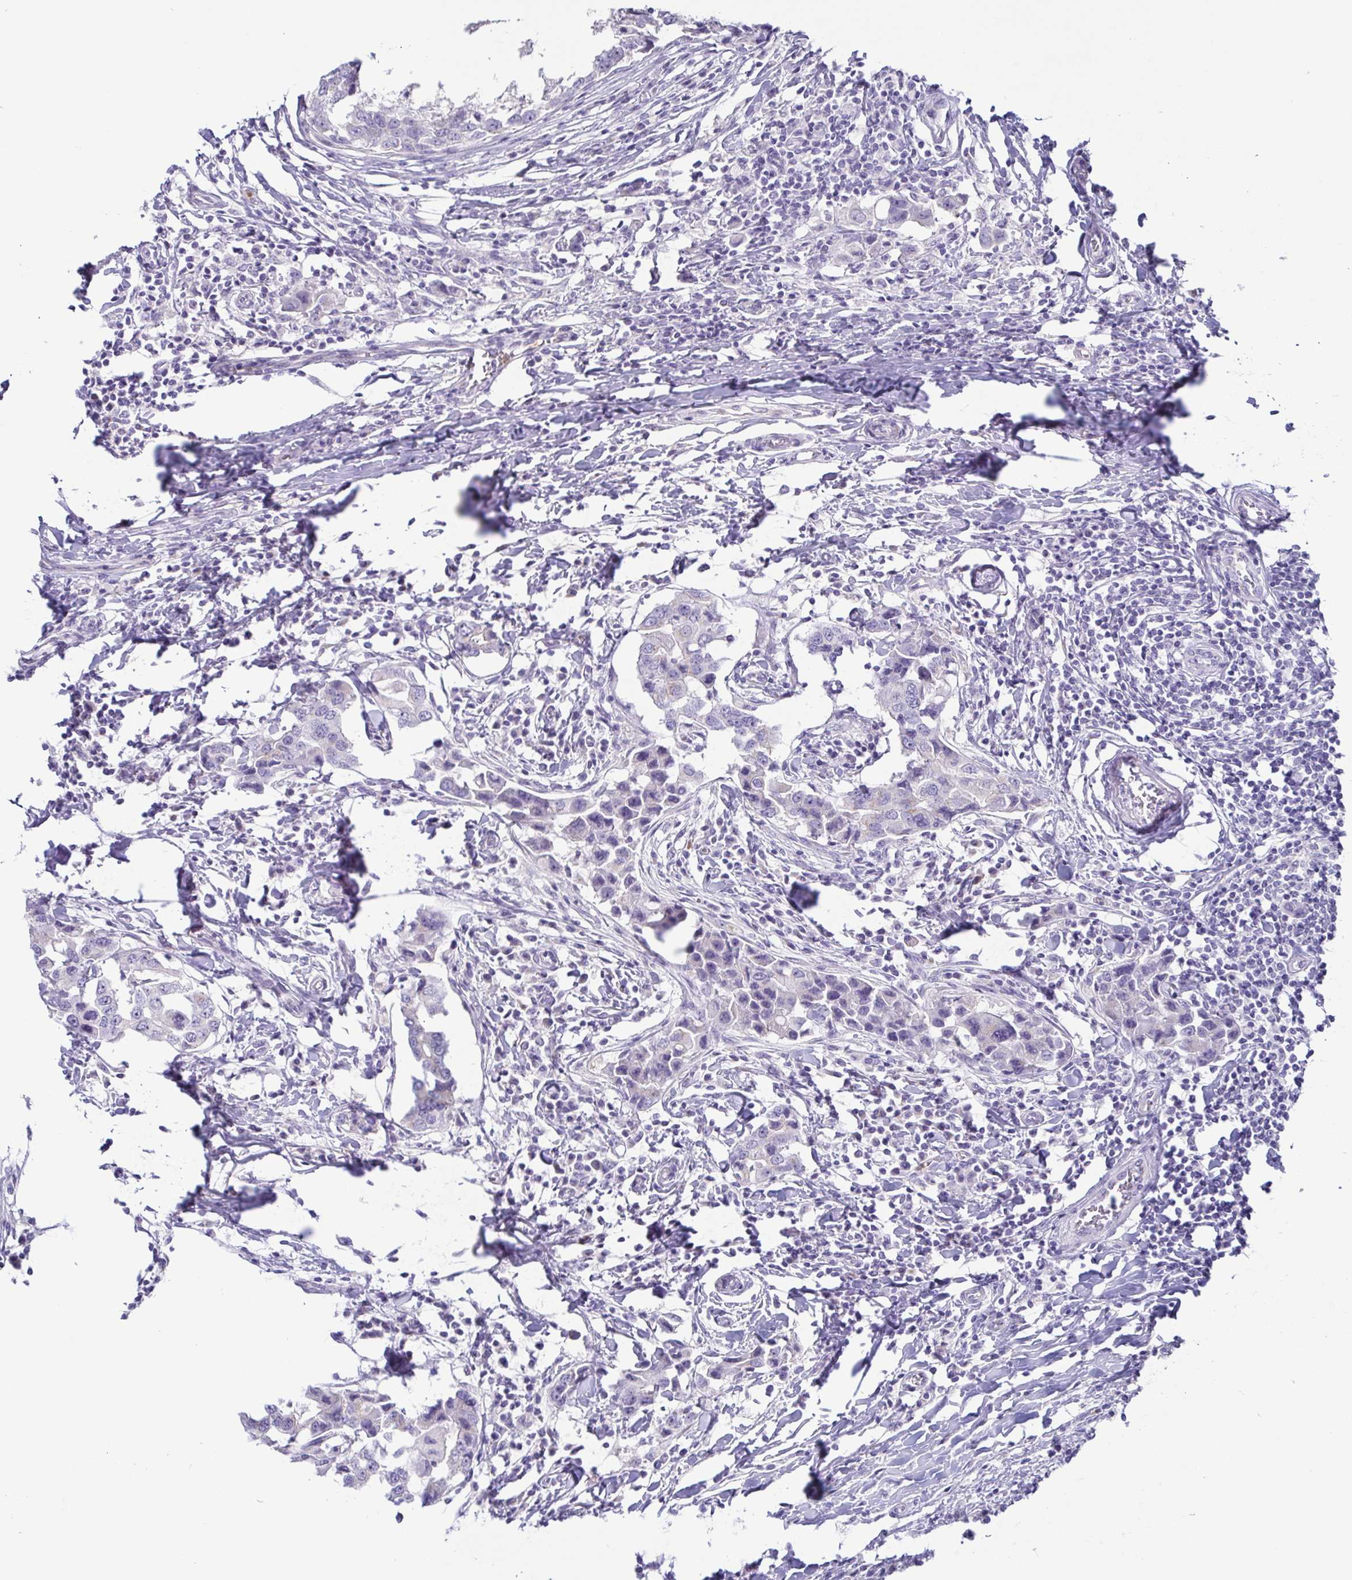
{"staining": {"intensity": "negative", "quantity": "none", "location": "none"}, "tissue": "breast cancer", "cell_type": "Tumor cells", "image_type": "cancer", "snomed": [{"axis": "morphology", "description": "Duct carcinoma"}, {"axis": "topography", "description": "Breast"}], "caption": "High magnification brightfield microscopy of breast invasive ductal carcinoma stained with DAB (brown) and counterstained with hematoxylin (blue): tumor cells show no significant expression.", "gene": "AZU1", "patient": {"sex": "female", "age": 27}}